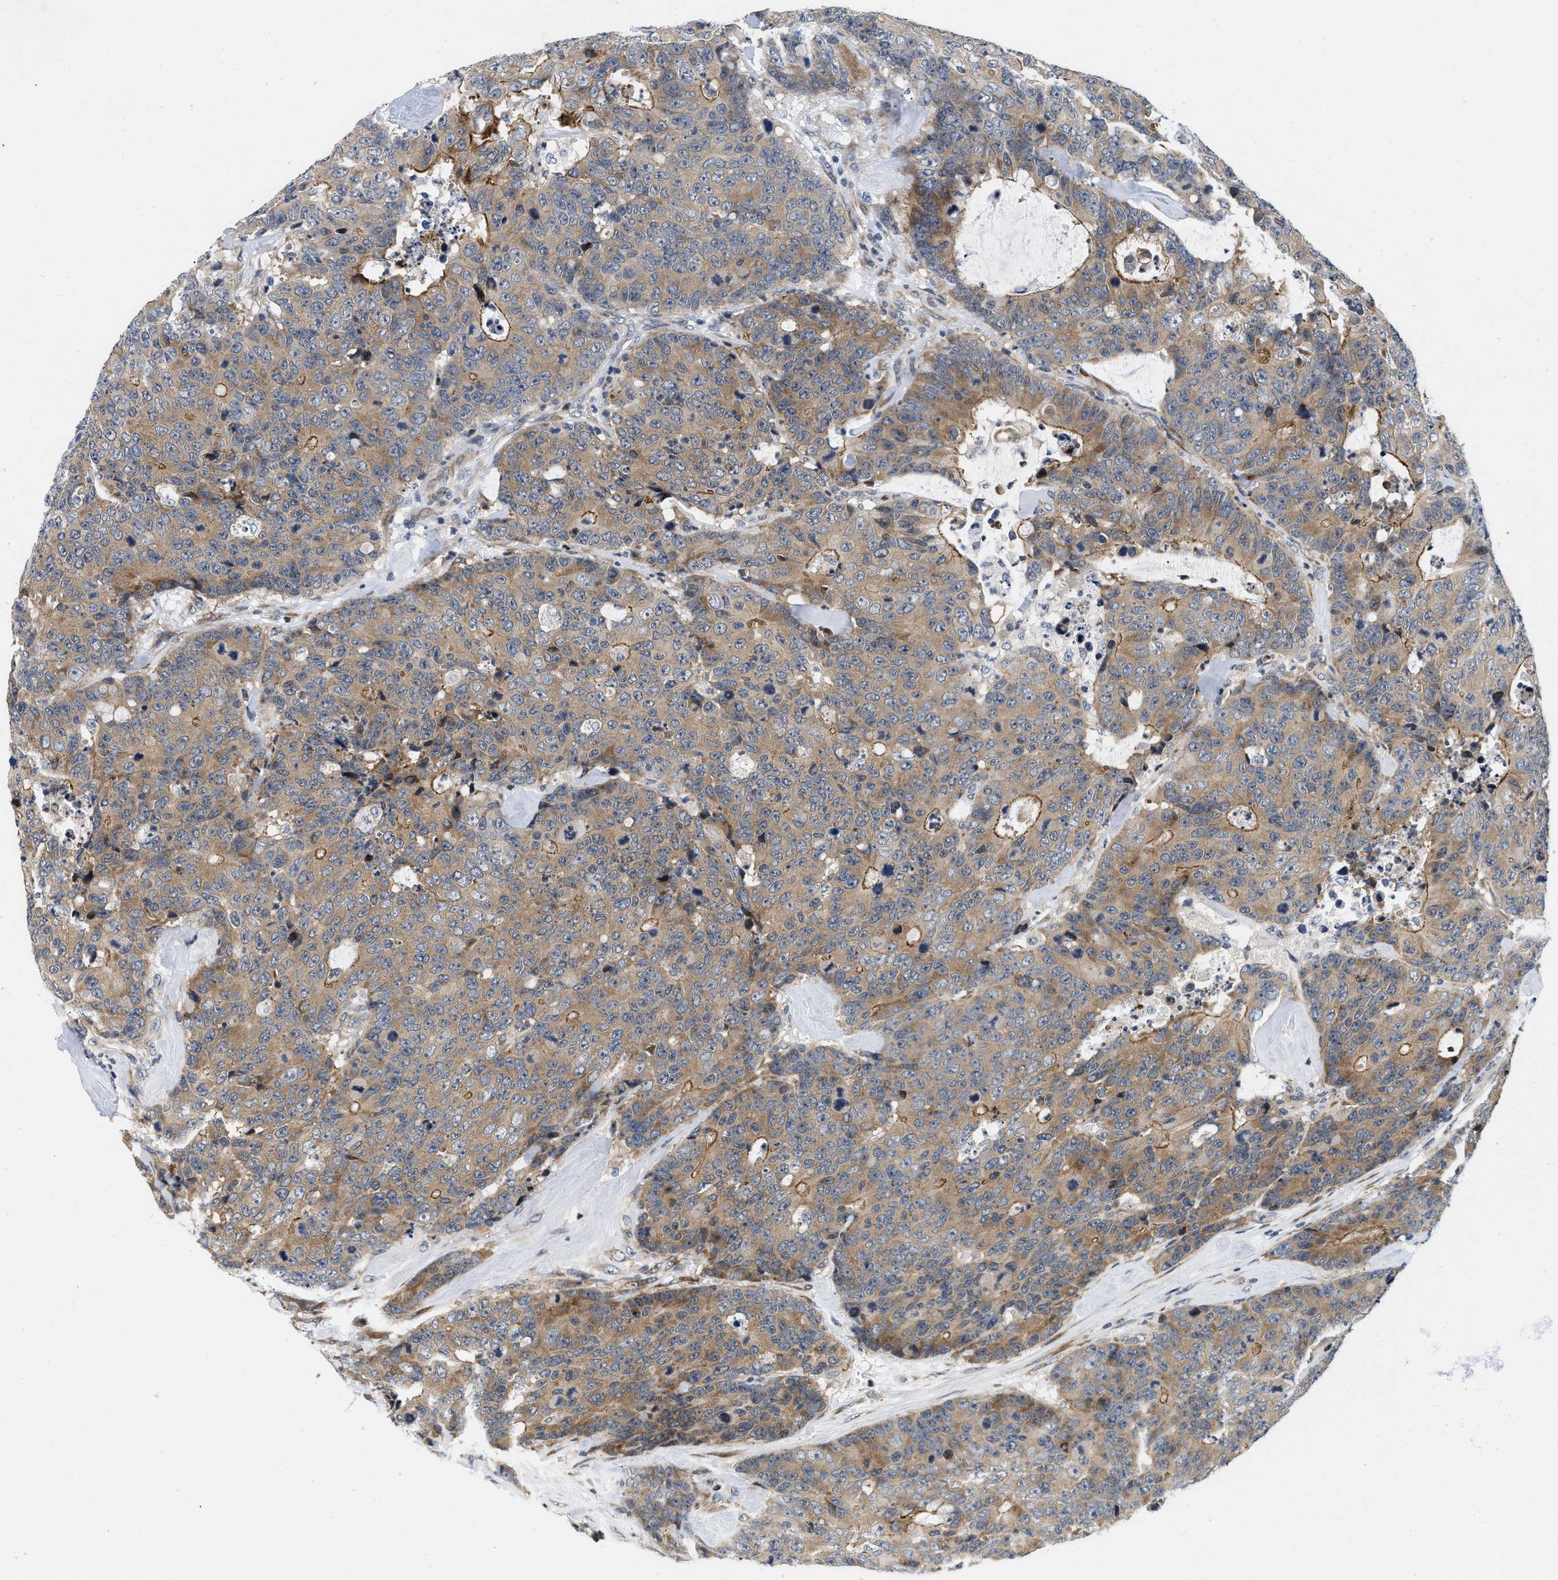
{"staining": {"intensity": "moderate", "quantity": ">75%", "location": "cytoplasmic/membranous"}, "tissue": "colorectal cancer", "cell_type": "Tumor cells", "image_type": "cancer", "snomed": [{"axis": "morphology", "description": "Adenocarcinoma, NOS"}, {"axis": "topography", "description": "Colon"}], "caption": "Immunohistochemistry (IHC) micrograph of neoplastic tissue: human colorectal adenocarcinoma stained using immunohistochemistry displays medium levels of moderate protein expression localized specifically in the cytoplasmic/membranous of tumor cells, appearing as a cytoplasmic/membranous brown color.", "gene": "IKBKE", "patient": {"sex": "female", "age": 86}}